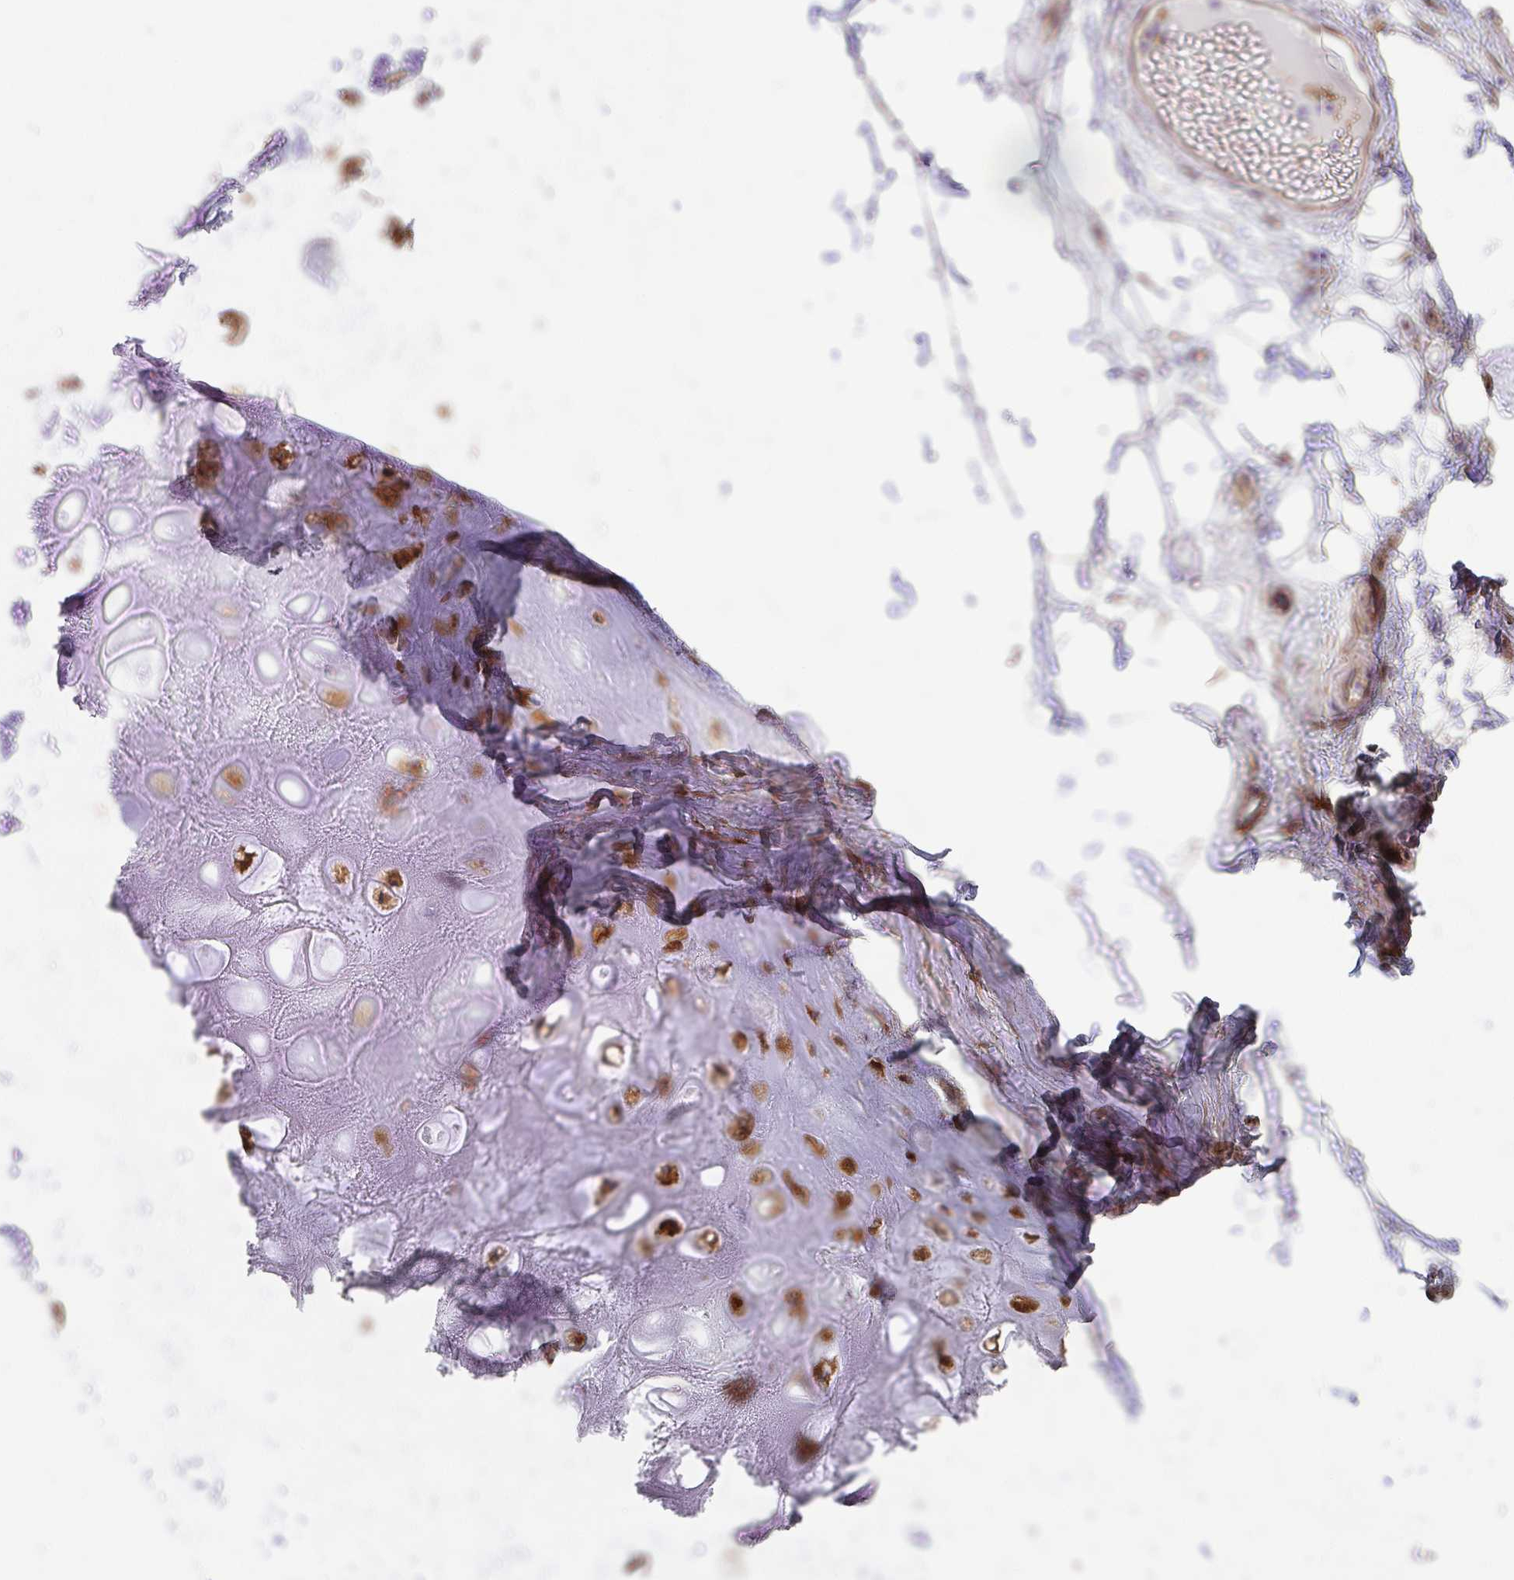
{"staining": {"intensity": "negative", "quantity": "none", "location": "none"}, "tissue": "adipose tissue", "cell_type": "Adipocytes", "image_type": "normal", "snomed": [{"axis": "morphology", "description": "Normal tissue, NOS"}, {"axis": "topography", "description": "Lymph node"}, {"axis": "topography", "description": "Cartilage tissue"}, {"axis": "topography", "description": "Nasopharynx"}], "caption": "There is no significant positivity in adipocytes of adipose tissue. Brightfield microscopy of immunohistochemistry stained with DAB (brown) and hematoxylin (blue), captured at high magnification.", "gene": "CTTN", "patient": {"sex": "male", "age": 63}}